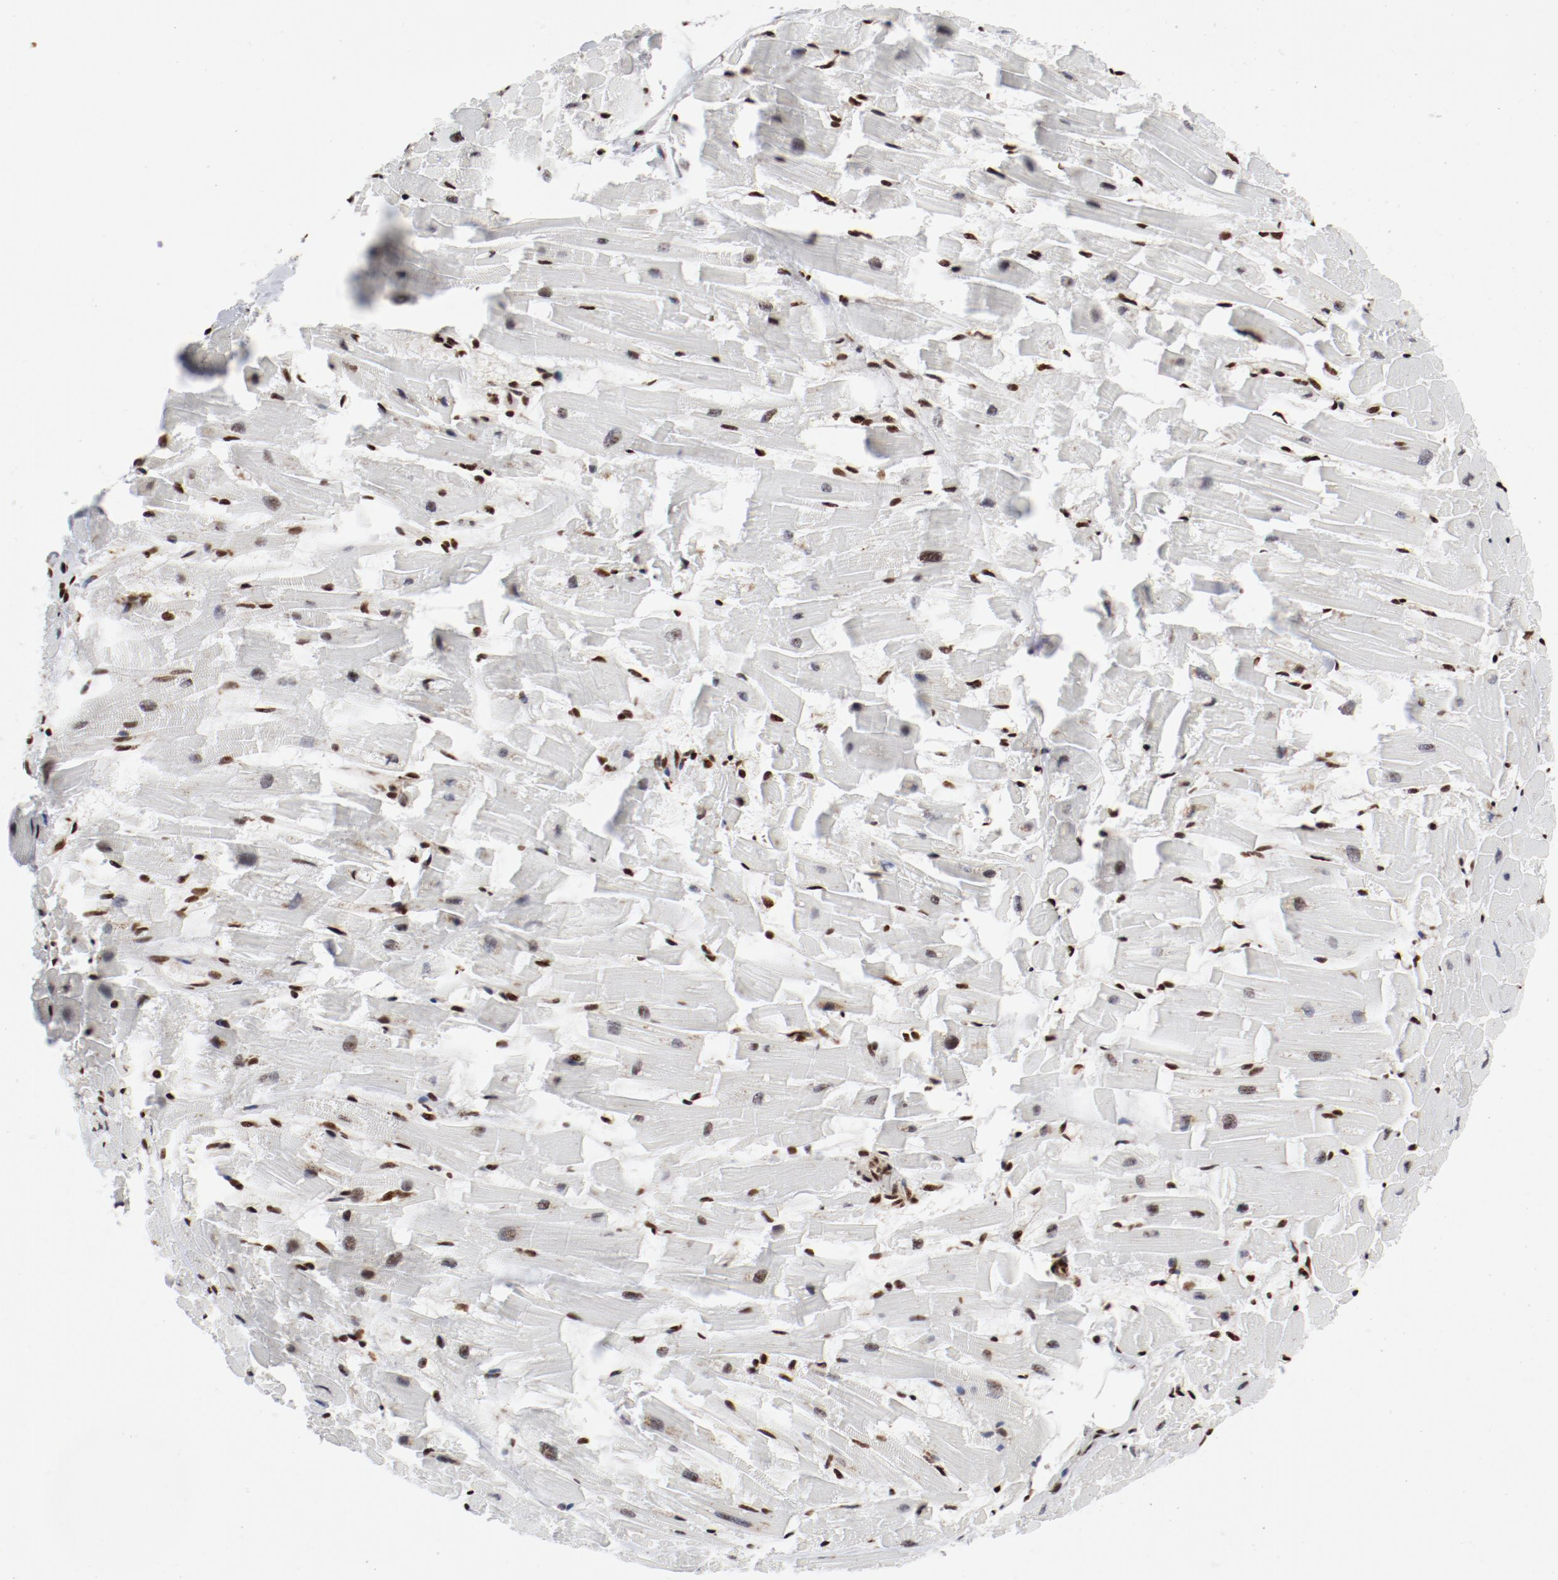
{"staining": {"intensity": "strong", "quantity": ">75%", "location": "nuclear"}, "tissue": "heart muscle", "cell_type": "Cardiomyocytes", "image_type": "normal", "snomed": [{"axis": "morphology", "description": "Normal tissue, NOS"}, {"axis": "topography", "description": "Heart"}], "caption": "Strong nuclear expression for a protein is seen in approximately >75% of cardiomyocytes of unremarkable heart muscle using IHC.", "gene": "NFYB", "patient": {"sex": "female", "age": 19}}